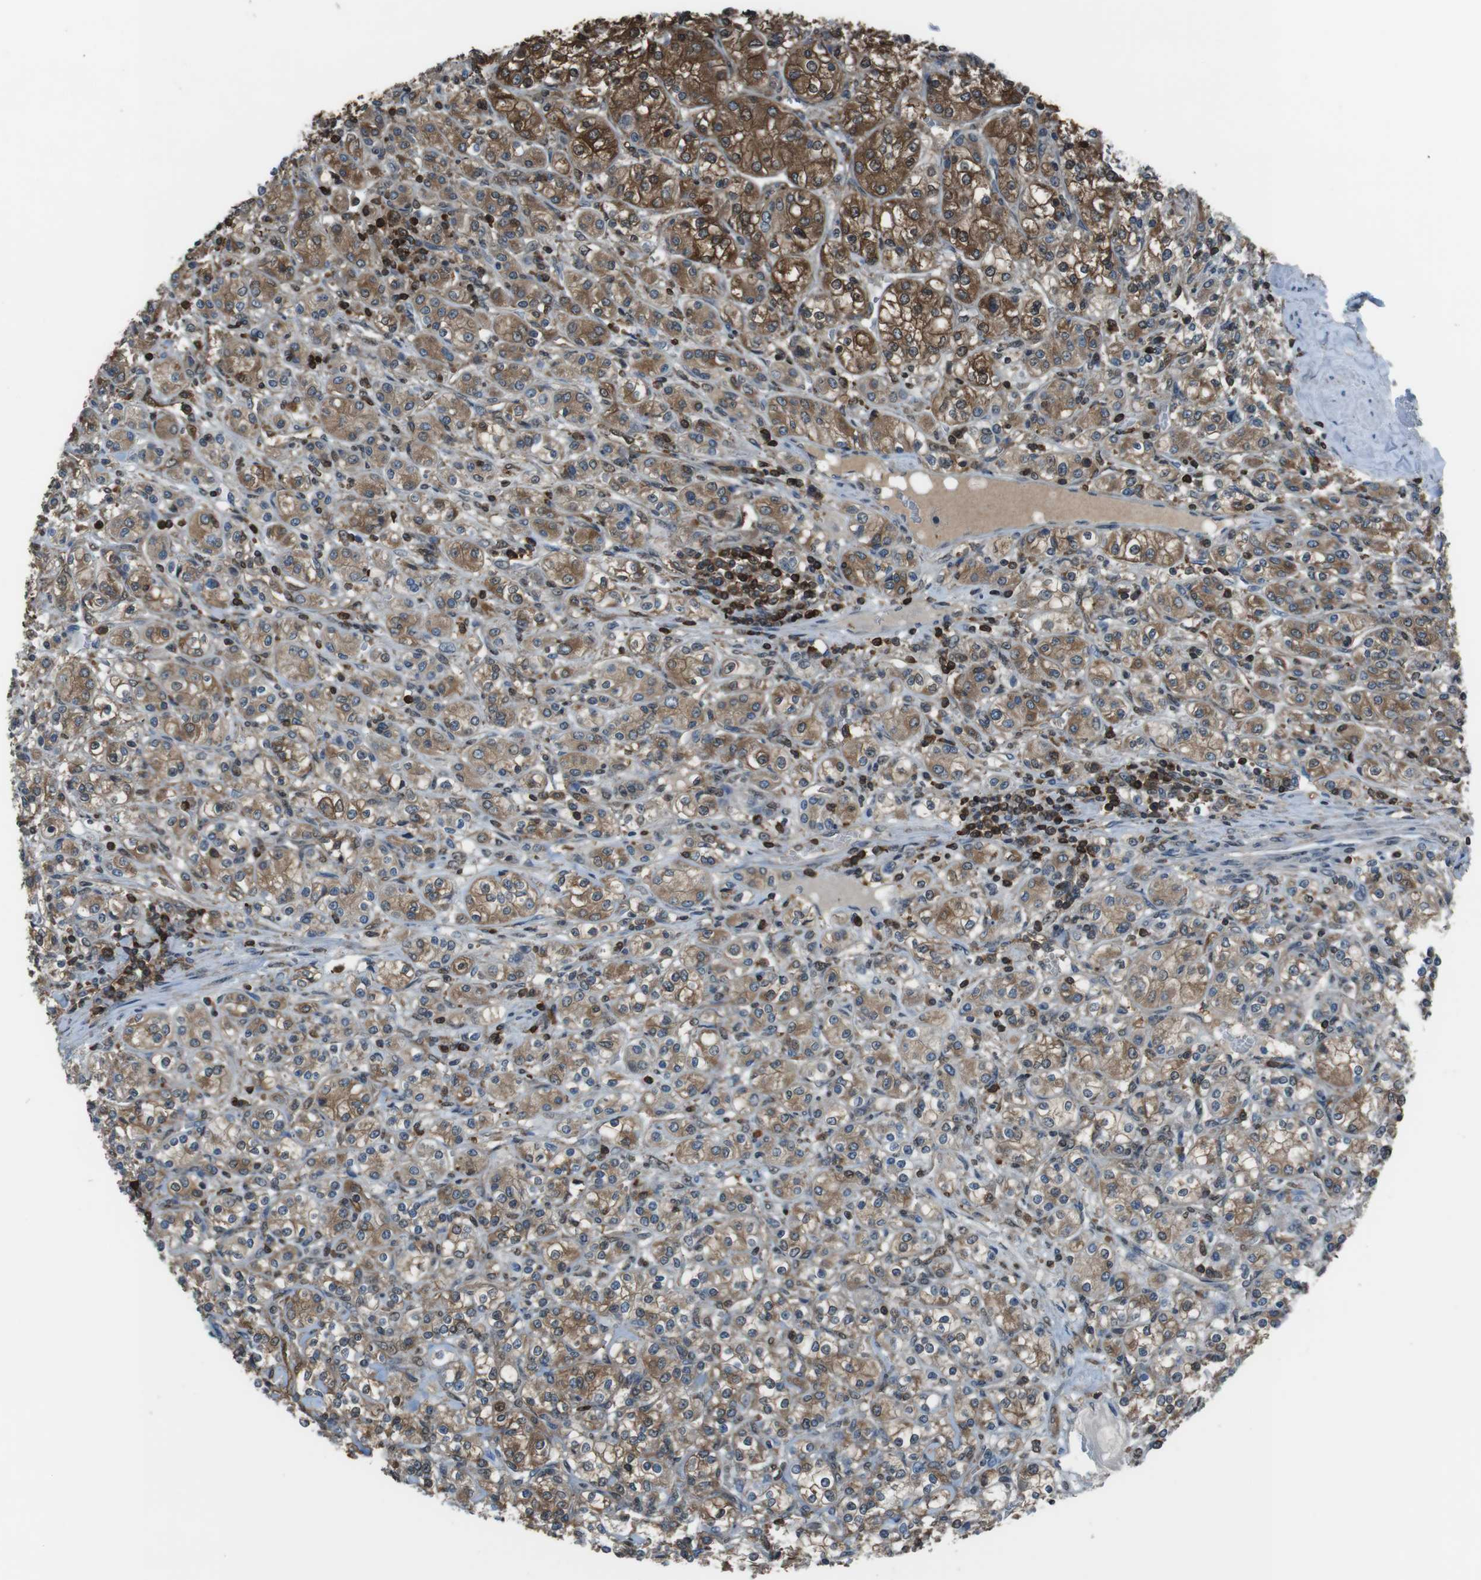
{"staining": {"intensity": "moderate", "quantity": ">75%", "location": "cytoplasmic/membranous,nuclear"}, "tissue": "renal cancer", "cell_type": "Tumor cells", "image_type": "cancer", "snomed": [{"axis": "morphology", "description": "Adenocarcinoma, NOS"}, {"axis": "topography", "description": "Kidney"}], "caption": "Protein analysis of adenocarcinoma (renal) tissue shows moderate cytoplasmic/membranous and nuclear positivity in about >75% of tumor cells. The staining is performed using DAB brown chromogen to label protein expression. The nuclei are counter-stained blue using hematoxylin.", "gene": "TWSG1", "patient": {"sex": "male", "age": 77}}